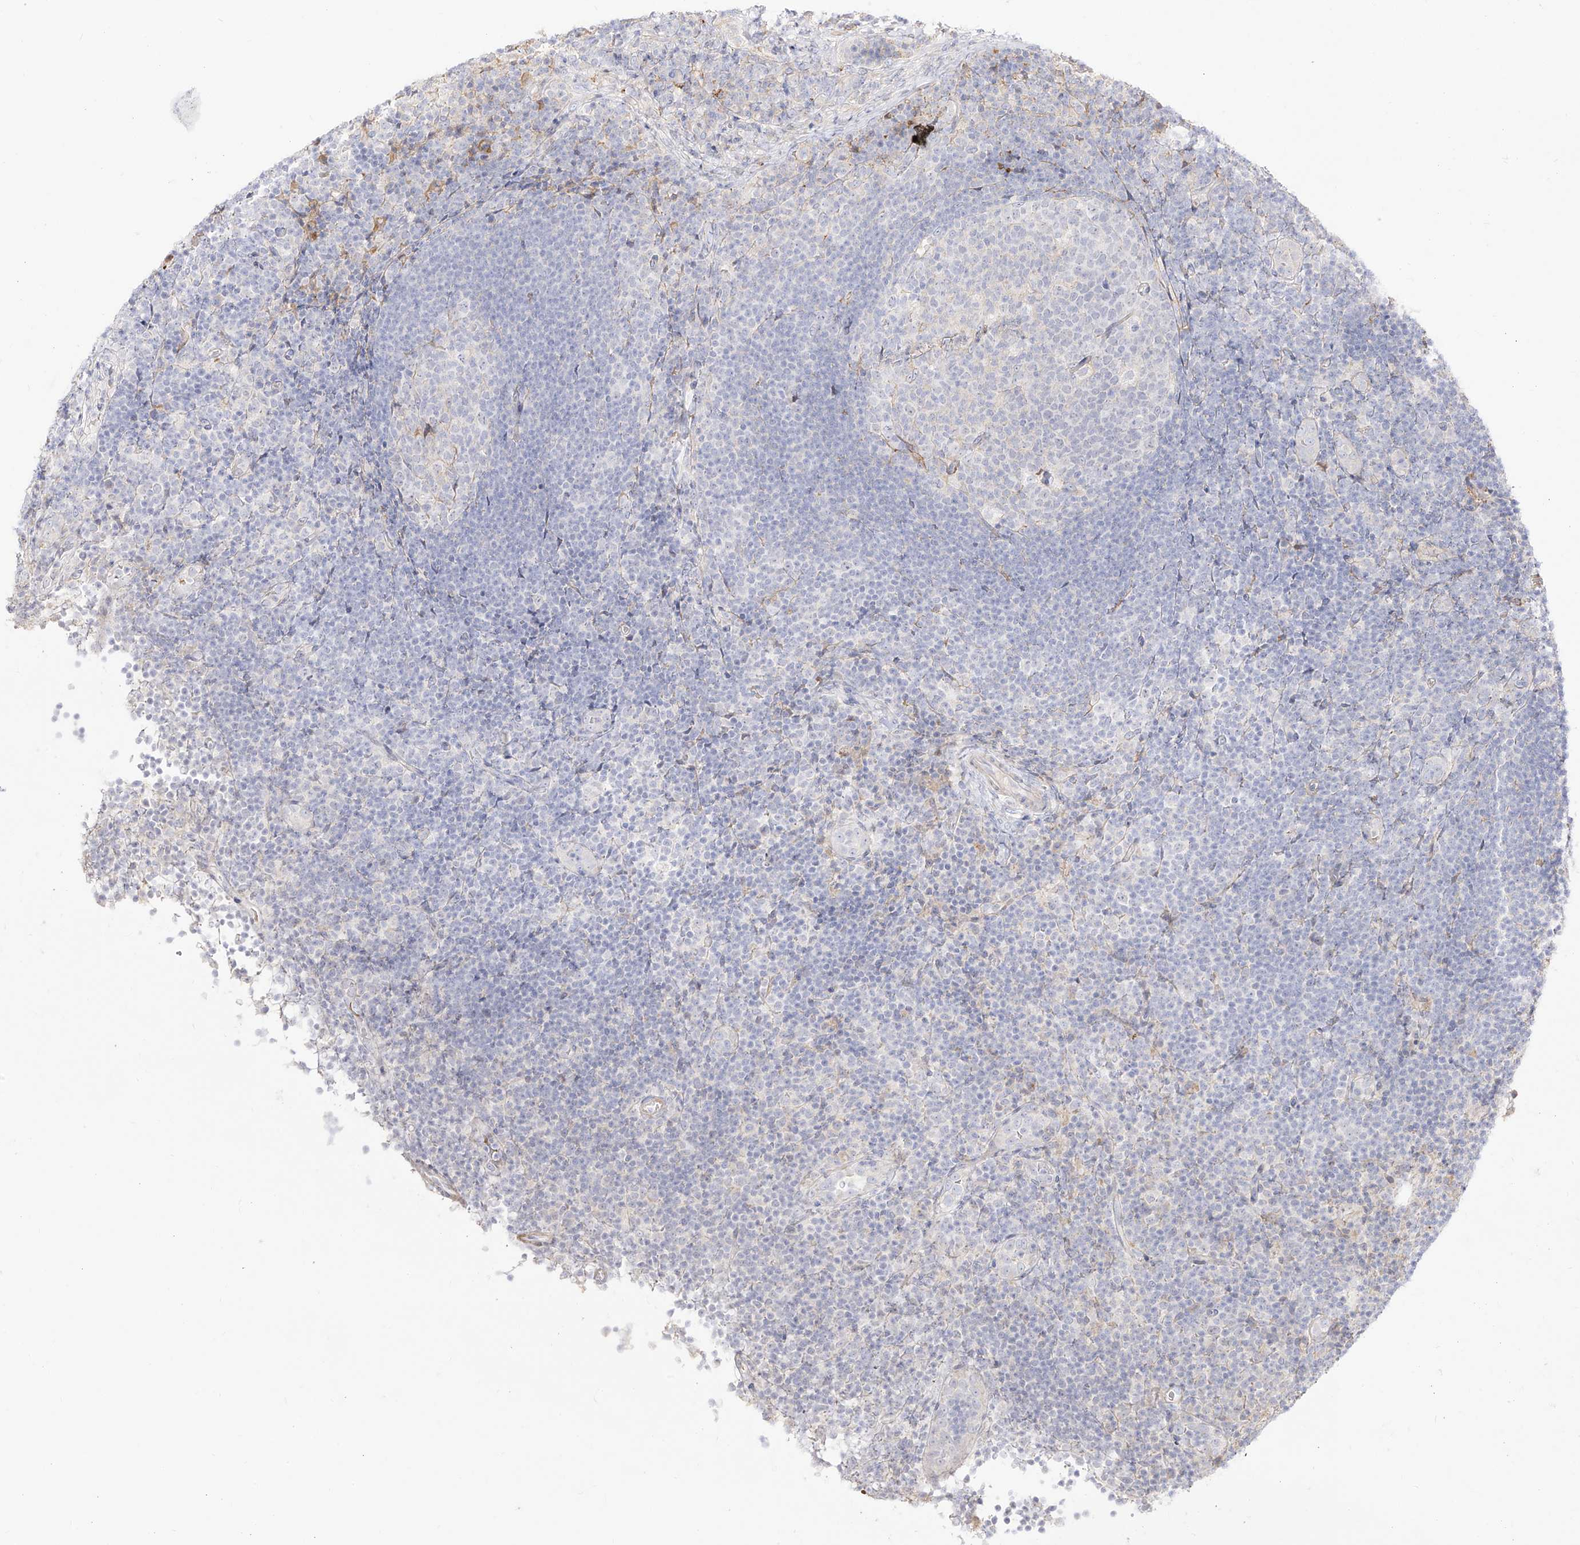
{"staining": {"intensity": "negative", "quantity": "none", "location": "none"}, "tissue": "lymph node", "cell_type": "Germinal center cells", "image_type": "normal", "snomed": [{"axis": "morphology", "description": "Normal tissue, NOS"}, {"axis": "topography", "description": "Lymph node"}], "caption": "Immunohistochemistry photomicrograph of benign lymph node stained for a protein (brown), which shows no staining in germinal center cells. (IHC, brightfield microscopy, high magnification).", "gene": "ZGRF1", "patient": {"sex": "female", "age": 22}}